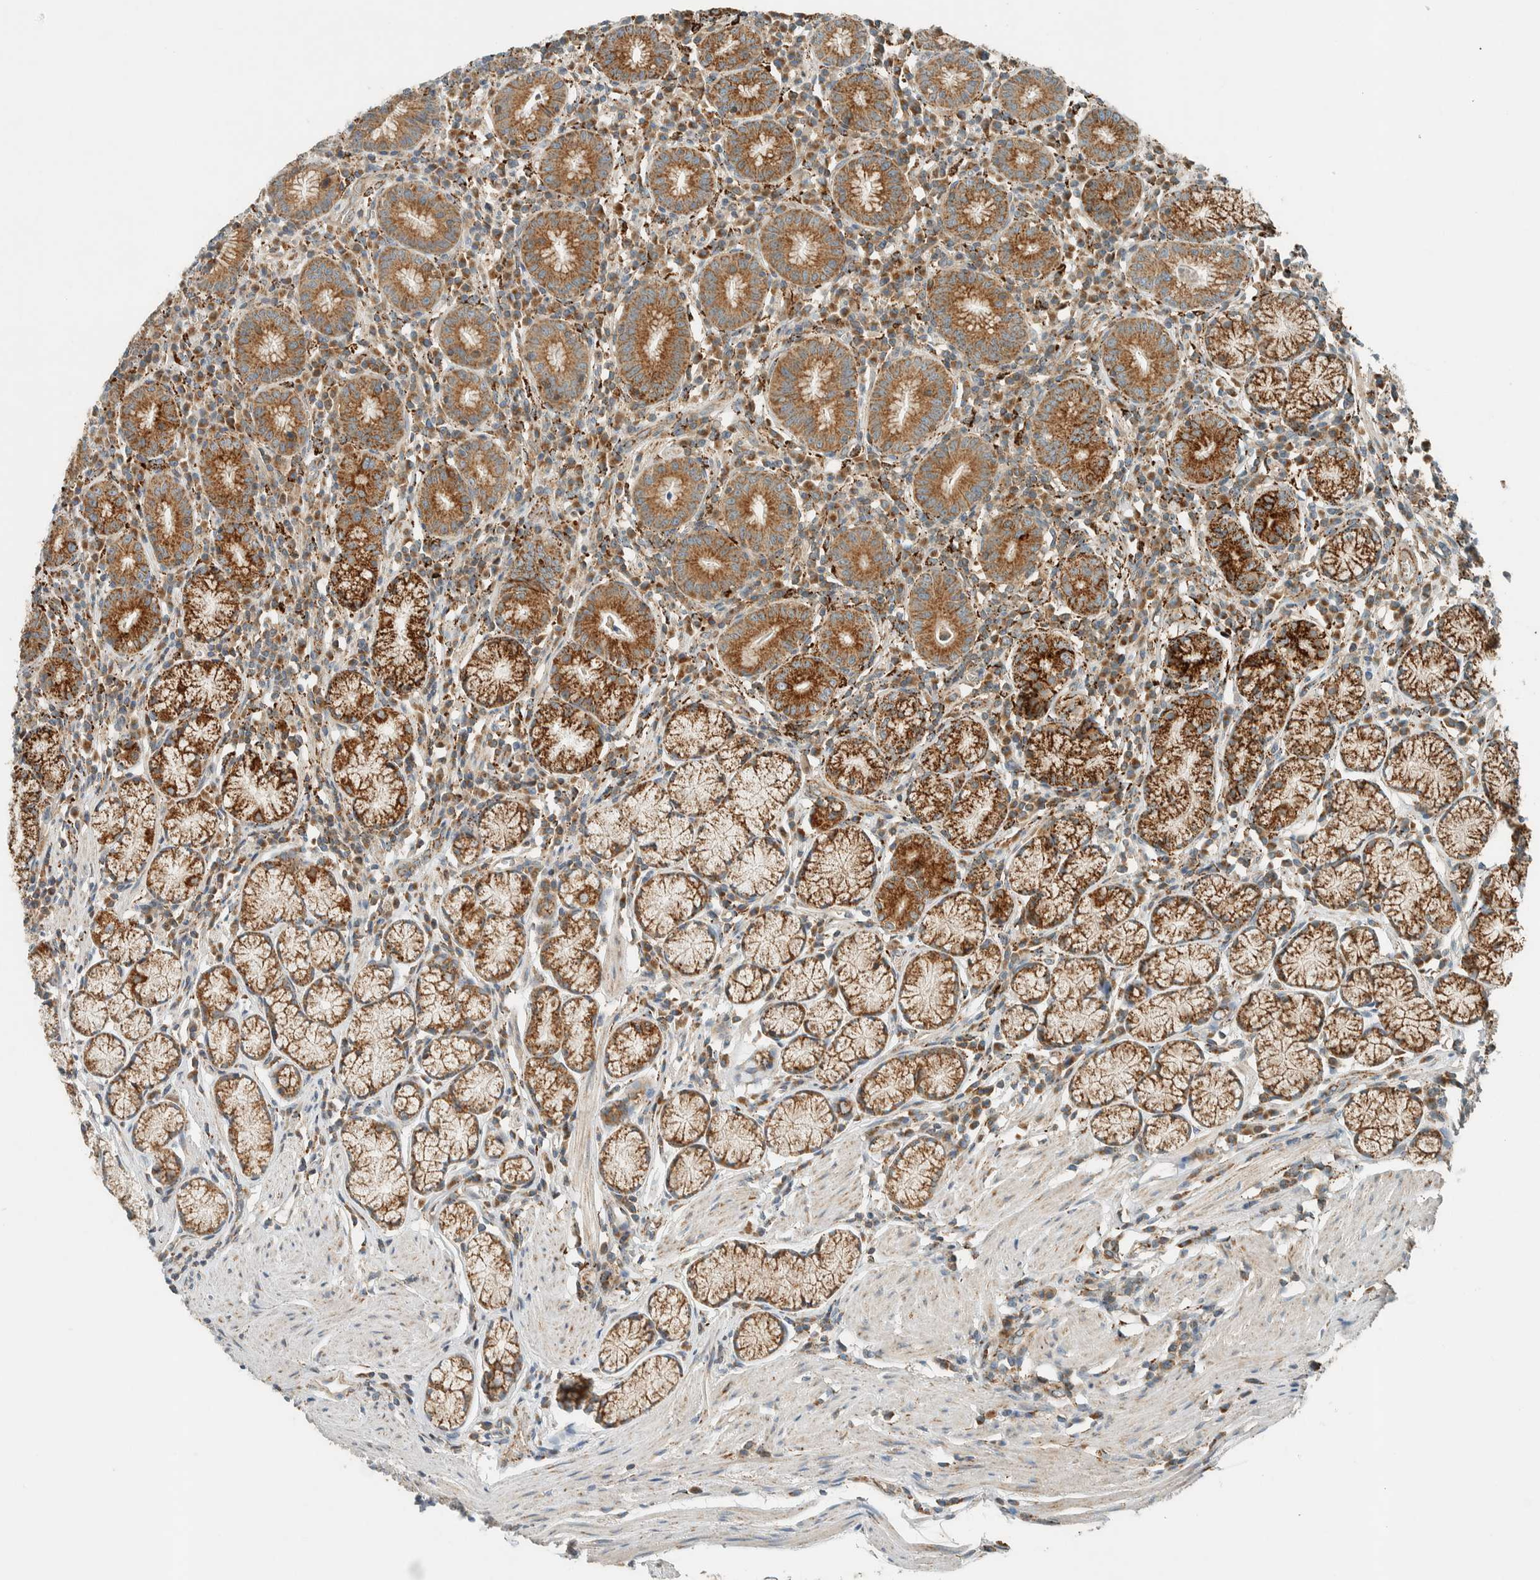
{"staining": {"intensity": "strong", "quantity": ">75%", "location": "cytoplasmic/membranous"}, "tissue": "stomach", "cell_type": "Glandular cells", "image_type": "normal", "snomed": [{"axis": "morphology", "description": "Normal tissue, NOS"}, {"axis": "topography", "description": "Stomach"}], "caption": "Glandular cells exhibit strong cytoplasmic/membranous expression in approximately >75% of cells in unremarkable stomach. (IHC, brightfield microscopy, high magnification).", "gene": "SPAG5", "patient": {"sex": "male", "age": 55}}